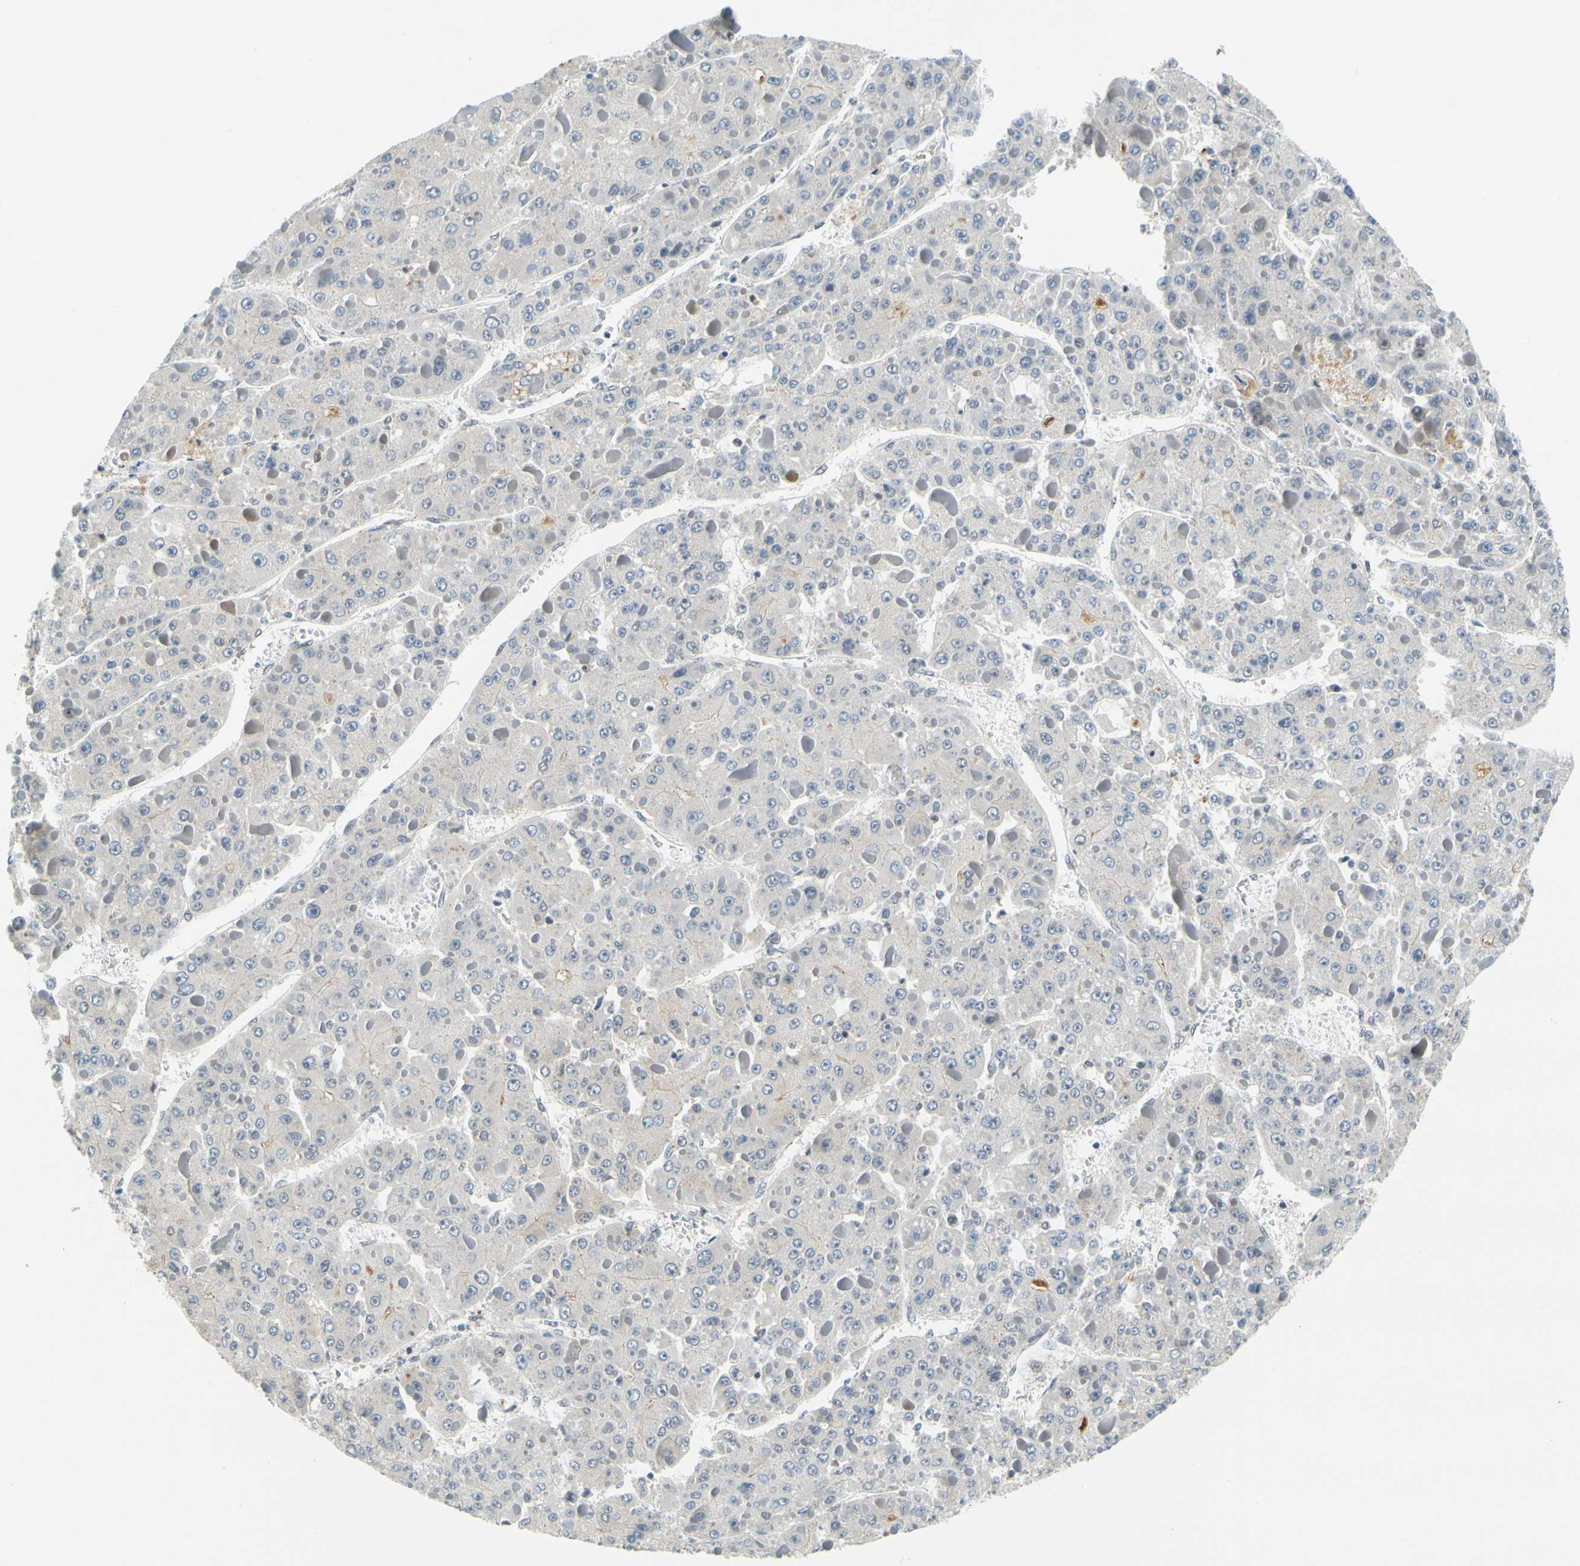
{"staining": {"intensity": "negative", "quantity": "none", "location": "none"}, "tissue": "liver cancer", "cell_type": "Tumor cells", "image_type": "cancer", "snomed": [{"axis": "morphology", "description": "Carcinoma, Hepatocellular, NOS"}, {"axis": "topography", "description": "Liver"}], "caption": "High power microscopy photomicrograph of an immunohistochemistry photomicrograph of hepatocellular carcinoma (liver), revealing no significant staining in tumor cells.", "gene": "POGZ", "patient": {"sex": "female", "age": 73}}